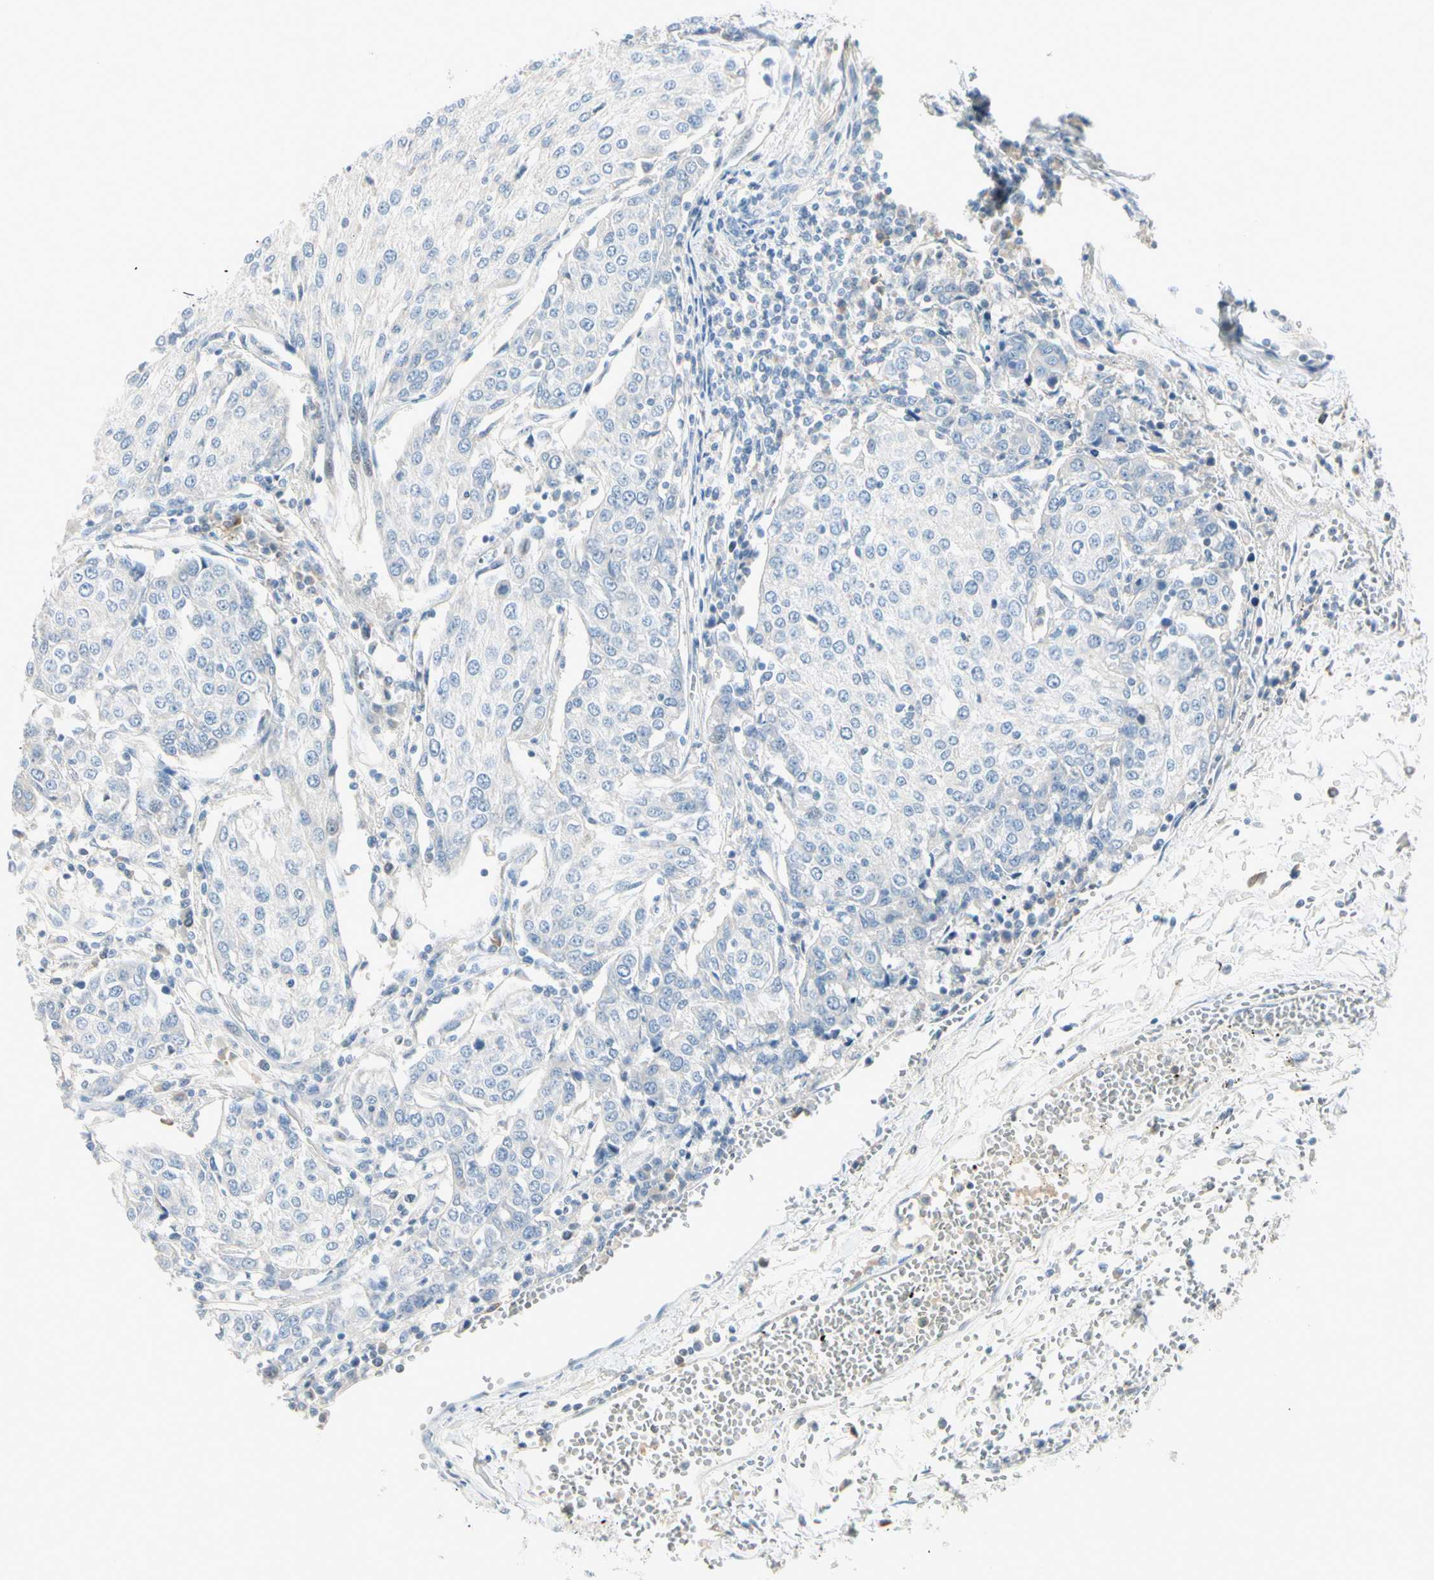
{"staining": {"intensity": "negative", "quantity": "none", "location": "none"}, "tissue": "urothelial cancer", "cell_type": "Tumor cells", "image_type": "cancer", "snomed": [{"axis": "morphology", "description": "Urothelial carcinoma, High grade"}, {"axis": "topography", "description": "Urinary bladder"}], "caption": "Human urothelial cancer stained for a protein using immunohistochemistry (IHC) shows no expression in tumor cells.", "gene": "CYP2E1", "patient": {"sex": "female", "age": 85}}